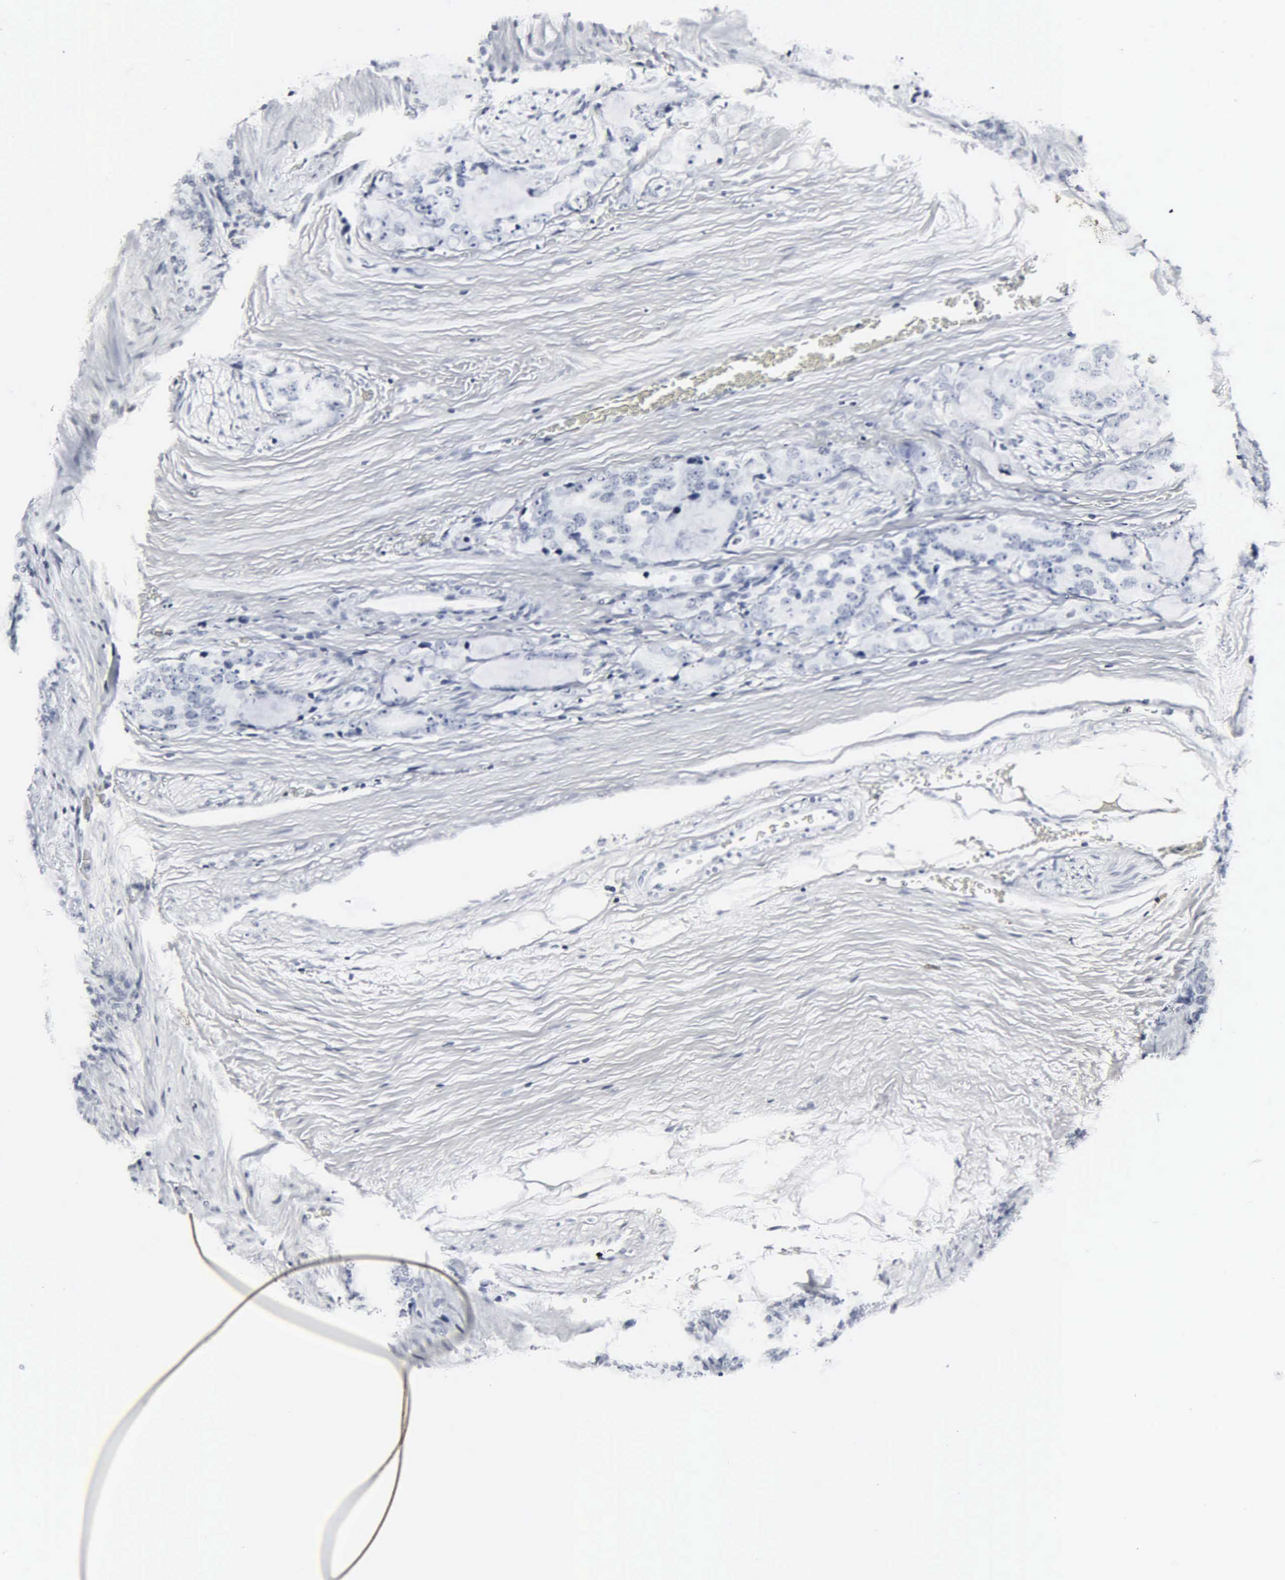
{"staining": {"intensity": "negative", "quantity": "none", "location": "none"}, "tissue": "prostate cancer", "cell_type": "Tumor cells", "image_type": "cancer", "snomed": [{"axis": "morphology", "description": "Adenocarcinoma, Low grade"}, {"axis": "topography", "description": "Prostate"}], "caption": "High power microscopy micrograph of an immunohistochemistry histopathology image of prostate cancer (low-grade adenocarcinoma), revealing no significant staining in tumor cells. (DAB immunohistochemistry with hematoxylin counter stain).", "gene": "DGCR2", "patient": {"sex": "male", "age": 69}}